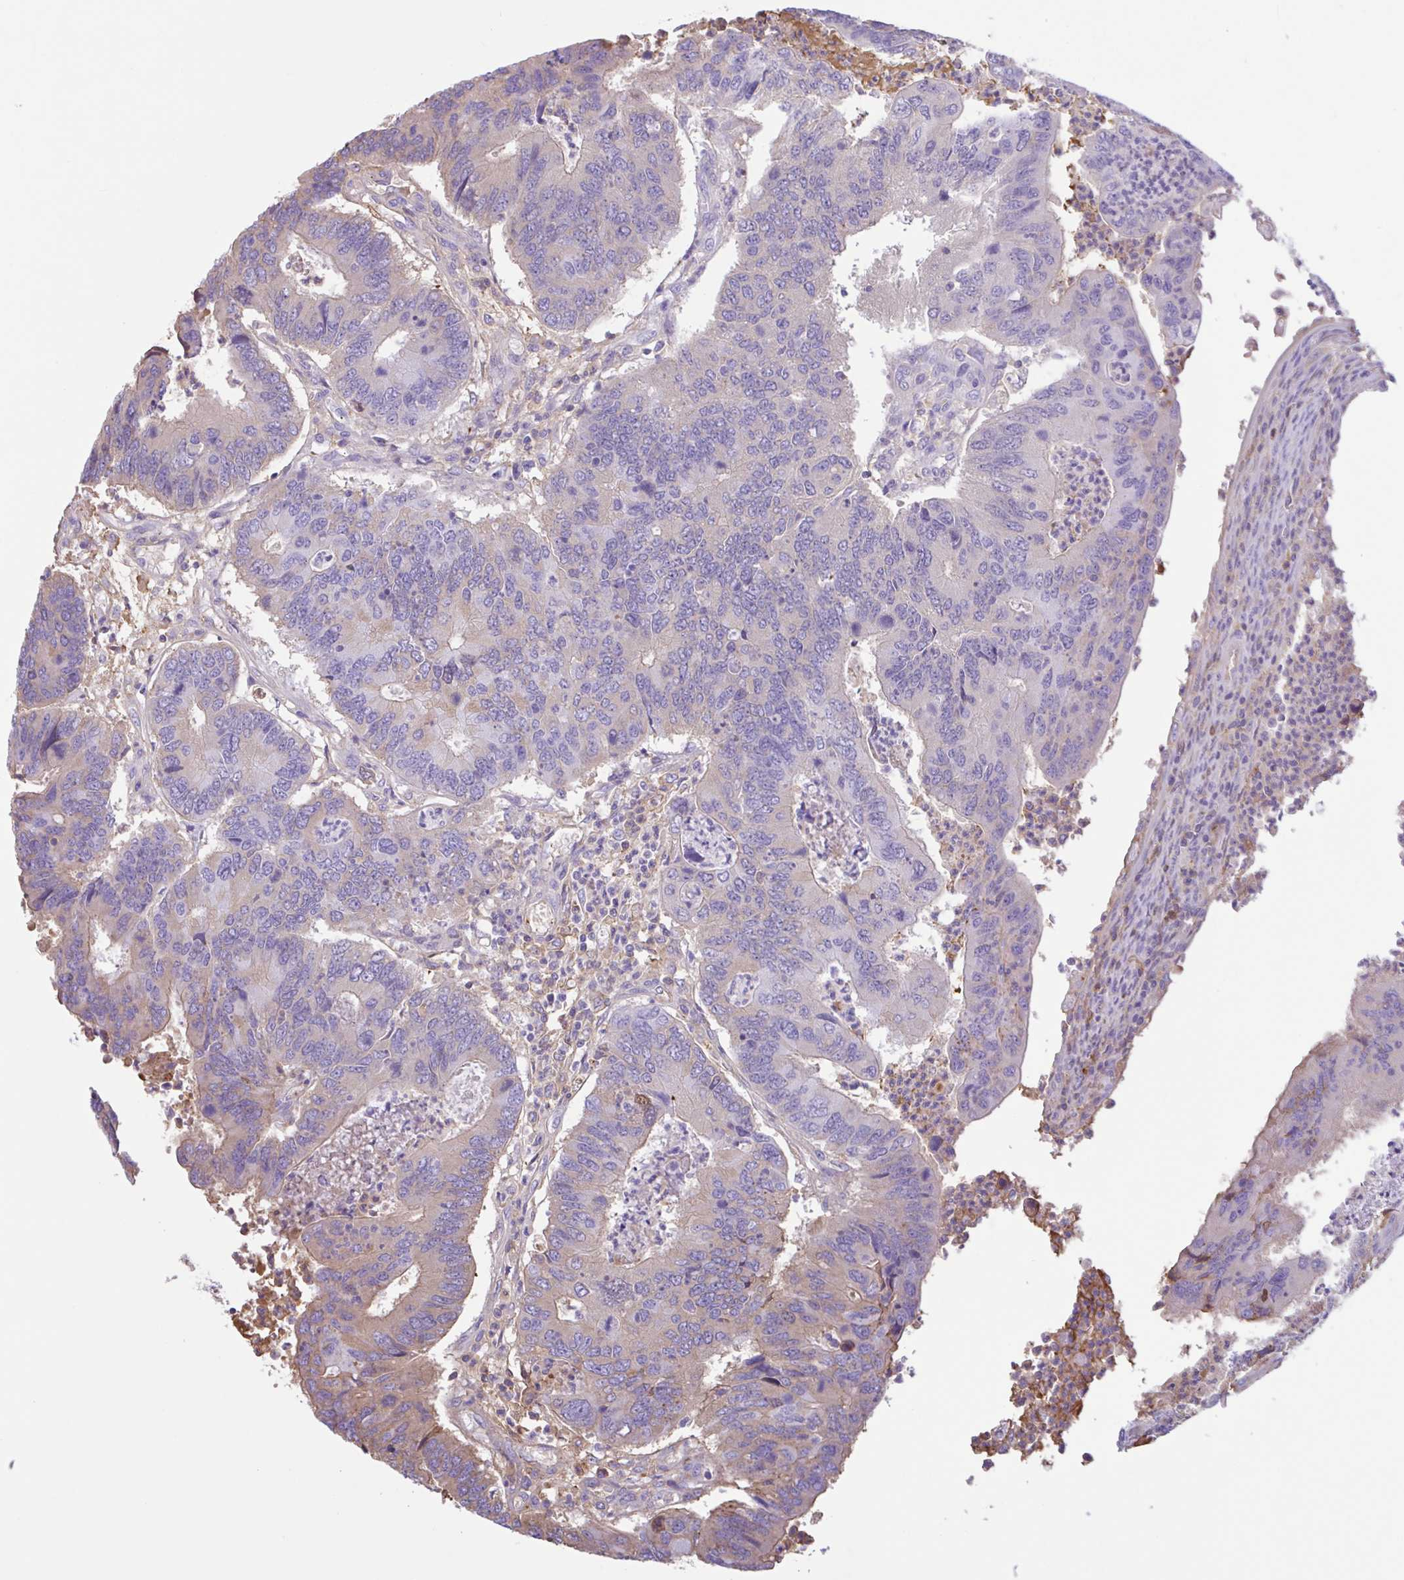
{"staining": {"intensity": "moderate", "quantity": "<25%", "location": "cytoplasmic/membranous"}, "tissue": "colorectal cancer", "cell_type": "Tumor cells", "image_type": "cancer", "snomed": [{"axis": "morphology", "description": "Adenocarcinoma, NOS"}, {"axis": "topography", "description": "Colon"}], "caption": "Immunohistochemistry (DAB) staining of human colorectal cancer (adenocarcinoma) demonstrates moderate cytoplasmic/membranous protein expression in about <25% of tumor cells. (DAB = brown stain, brightfield microscopy at high magnification).", "gene": "LARGE2", "patient": {"sex": "female", "age": 67}}